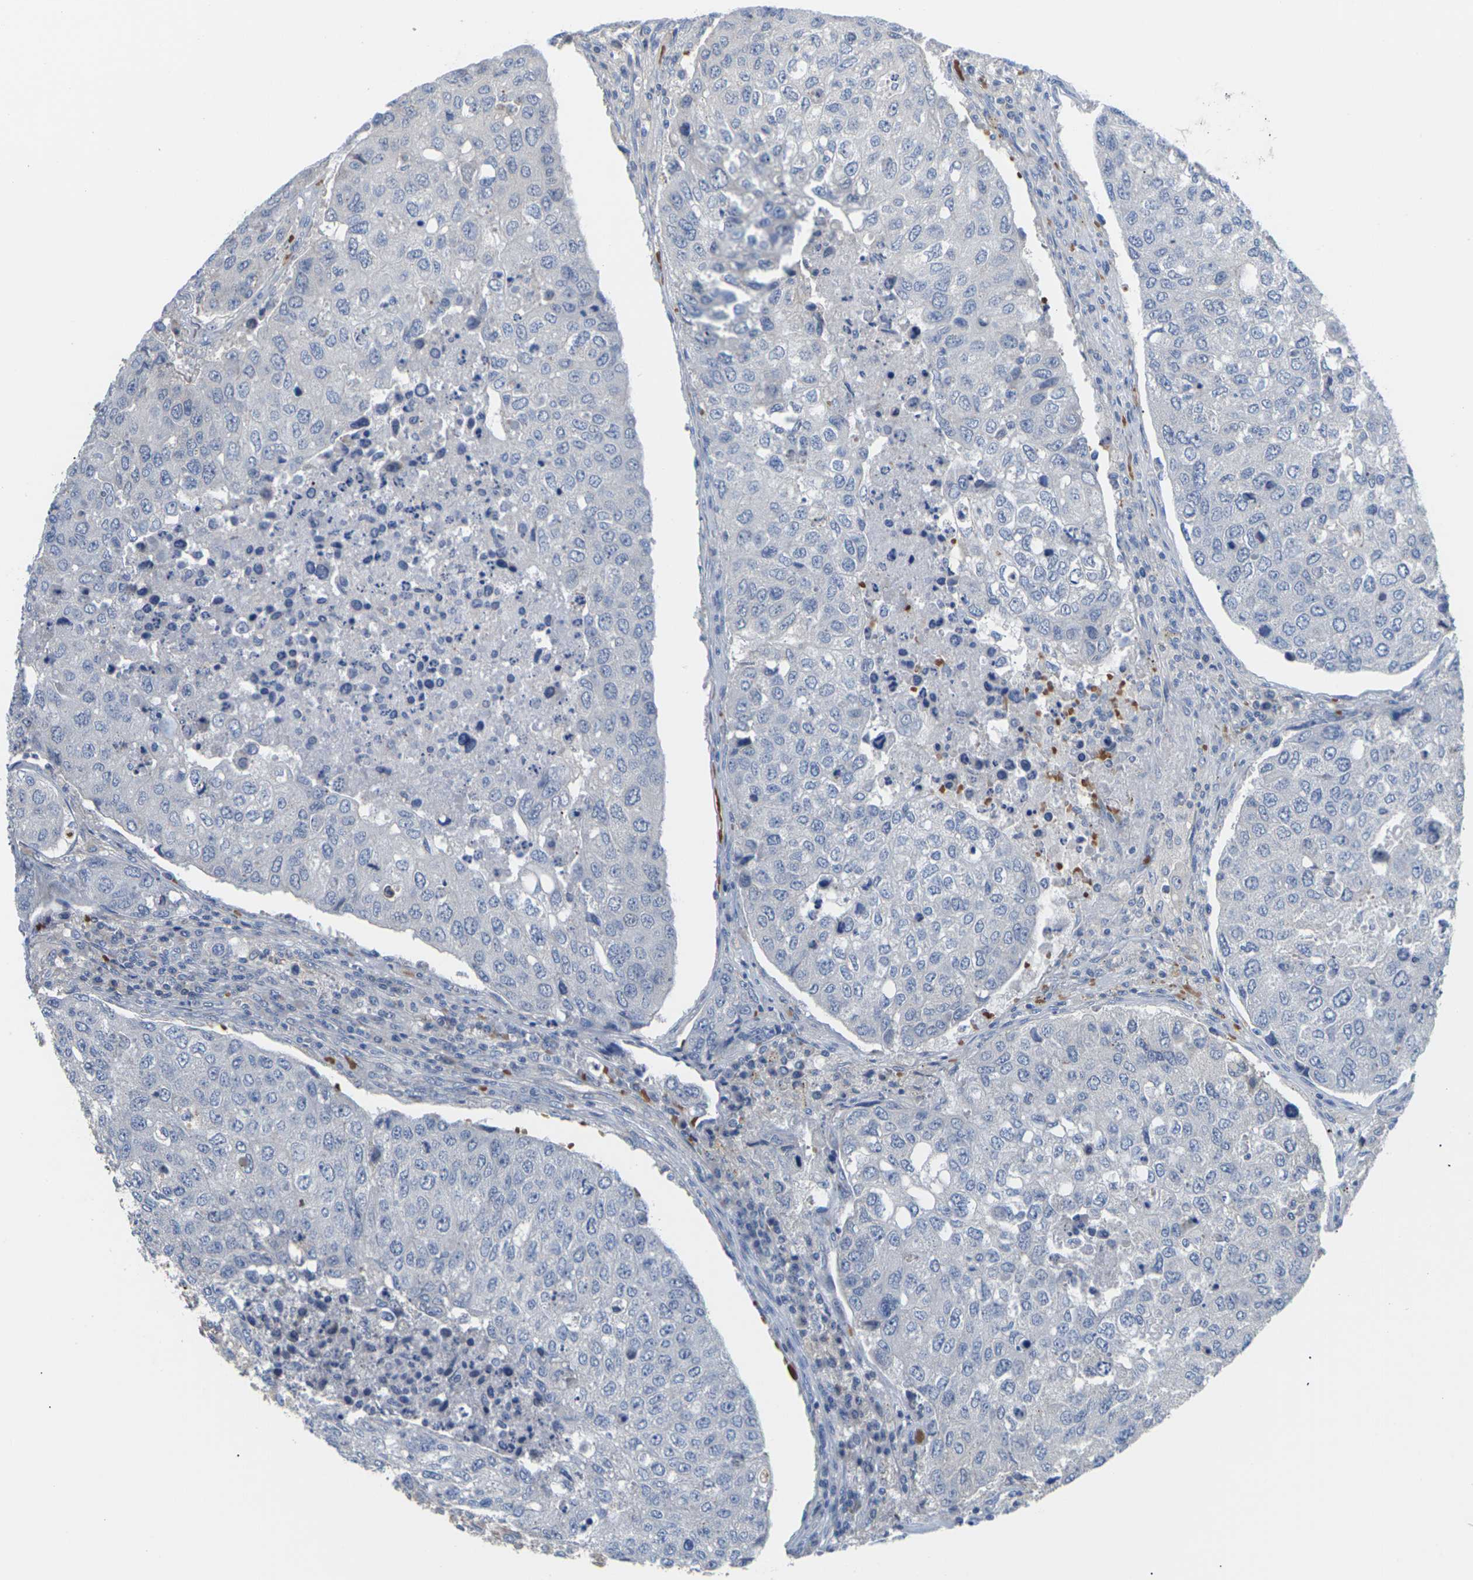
{"staining": {"intensity": "negative", "quantity": "none", "location": "none"}, "tissue": "urothelial cancer", "cell_type": "Tumor cells", "image_type": "cancer", "snomed": [{"axis": "morphology", "description": "Urothelial carcinoma, High grade"}, {"axis": "topography", "description": "Lymph node"}, {"axis": "topography", "description": "Urinary bladder"}], "caption": "High power microscopy micrograph of an immunohistochemistry image of high-grade urothelial carcinoma, revealing no significant expression in tumor cells. (Stains: DAB (3,3'-diaminobenzidine) immunohistochemistry (IHC) with hematoxylin counter stain, Microscopy: brightfield microscopy at high magnification).", "gene": "TMCO4", "patient": {"sex": "male", "age": 51}}